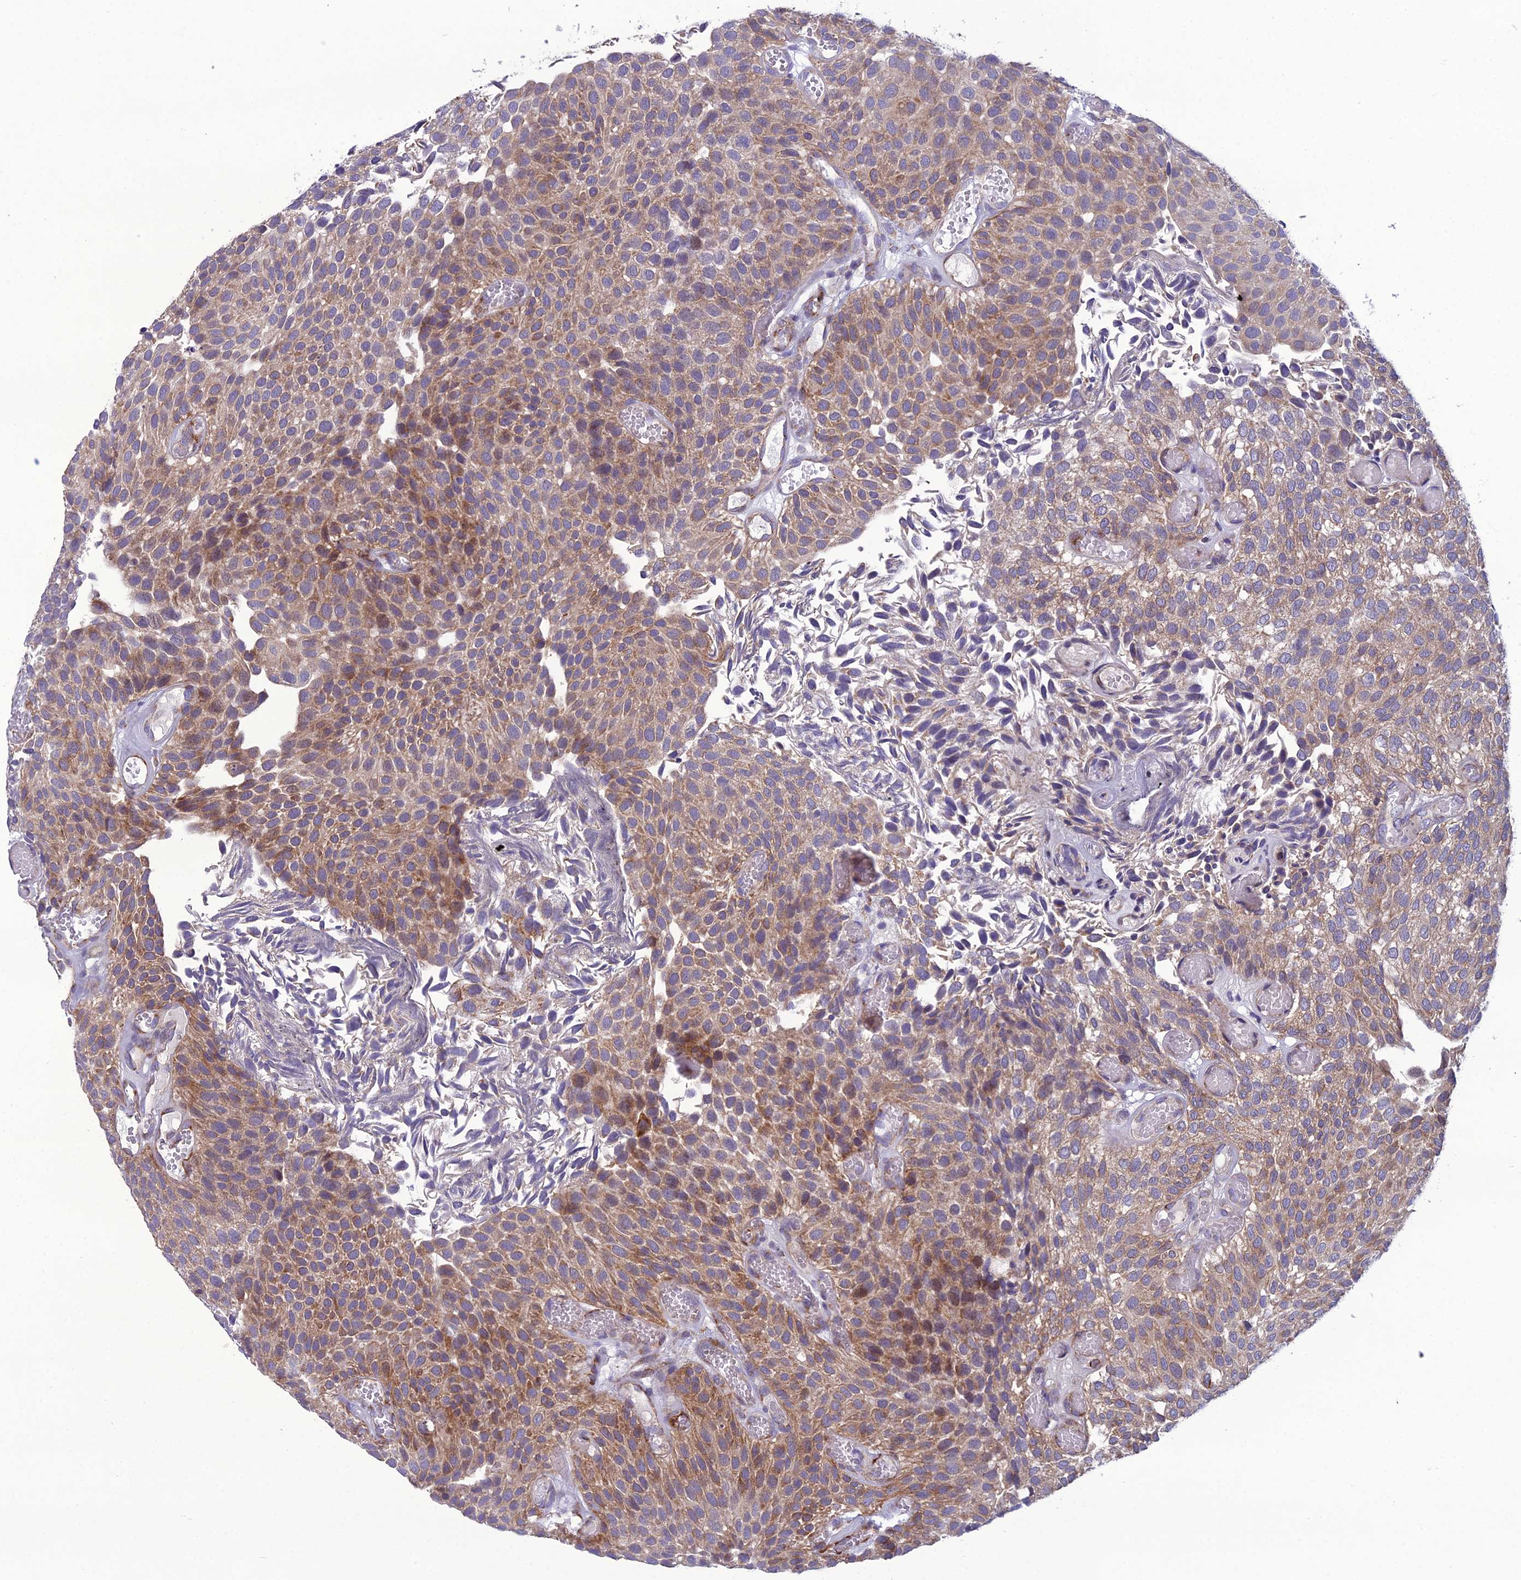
{"staining": {"intensity": "moderate", "quantity": ">75%", "location": "cytoplasmic/membranous"}, "tissue": "urothelial cancer", "cell_type": "Tumor cells", "image_type": "cancer", "snomed": [{"axis": "morphology", "description": "Urothelial carcinoma, Low grade"}, {"axis": "topography", "description": "Urinary bladder"}], "caption": "This image displays immunohistochemistry (IHC) staining of human low-grade urothelial carcinoma, with medium moderate cytoplasmic/membranous positivity in about >75% of tumor cells.", "gene": "NODAL", "patient": {"sex": "male", "age": 89}}